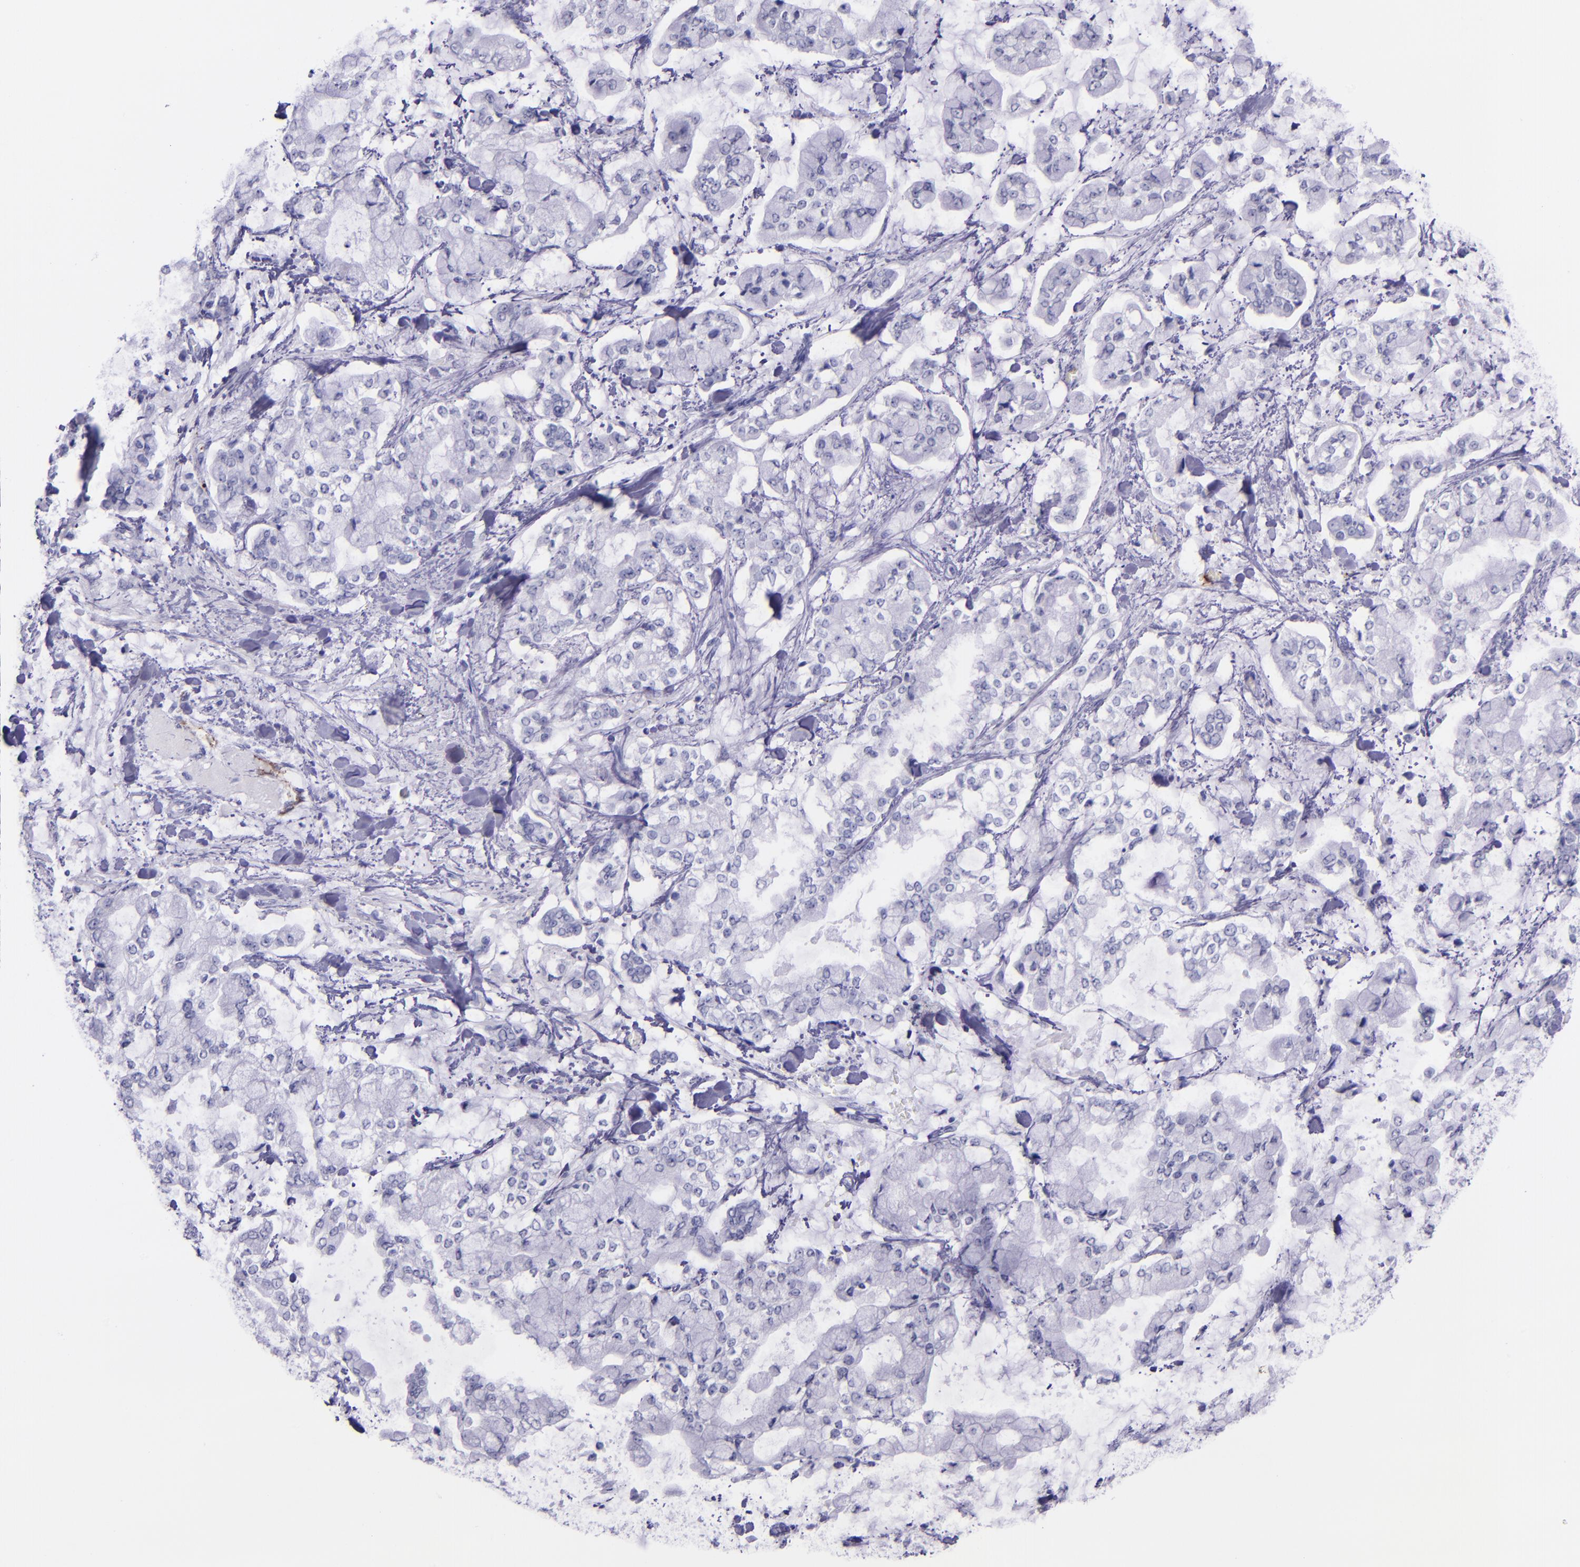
{"staining": {"intensity": "negative", "quantity": "none", "location": "none"}, "tissue": "stomach cancer", "cell_type": "Tumor cells", "image_type": "cancer", "snomed": [{"axis": "morphology", "description": "Normal tissue, NOS"}, {"axis": "morphology", "description": "Adenocarcinoma, NOS"}, {"axis": "topography", "description": "Stomach, upper"}, {"axis": "topography", "description": "Stomach"}], "caption": "This is an immunohistochemistry histopathology image of human stomach cancer. There is no positivity in tumor cells.", "gene": "SELE", "patient": {"sex": "male", "age": 76}}